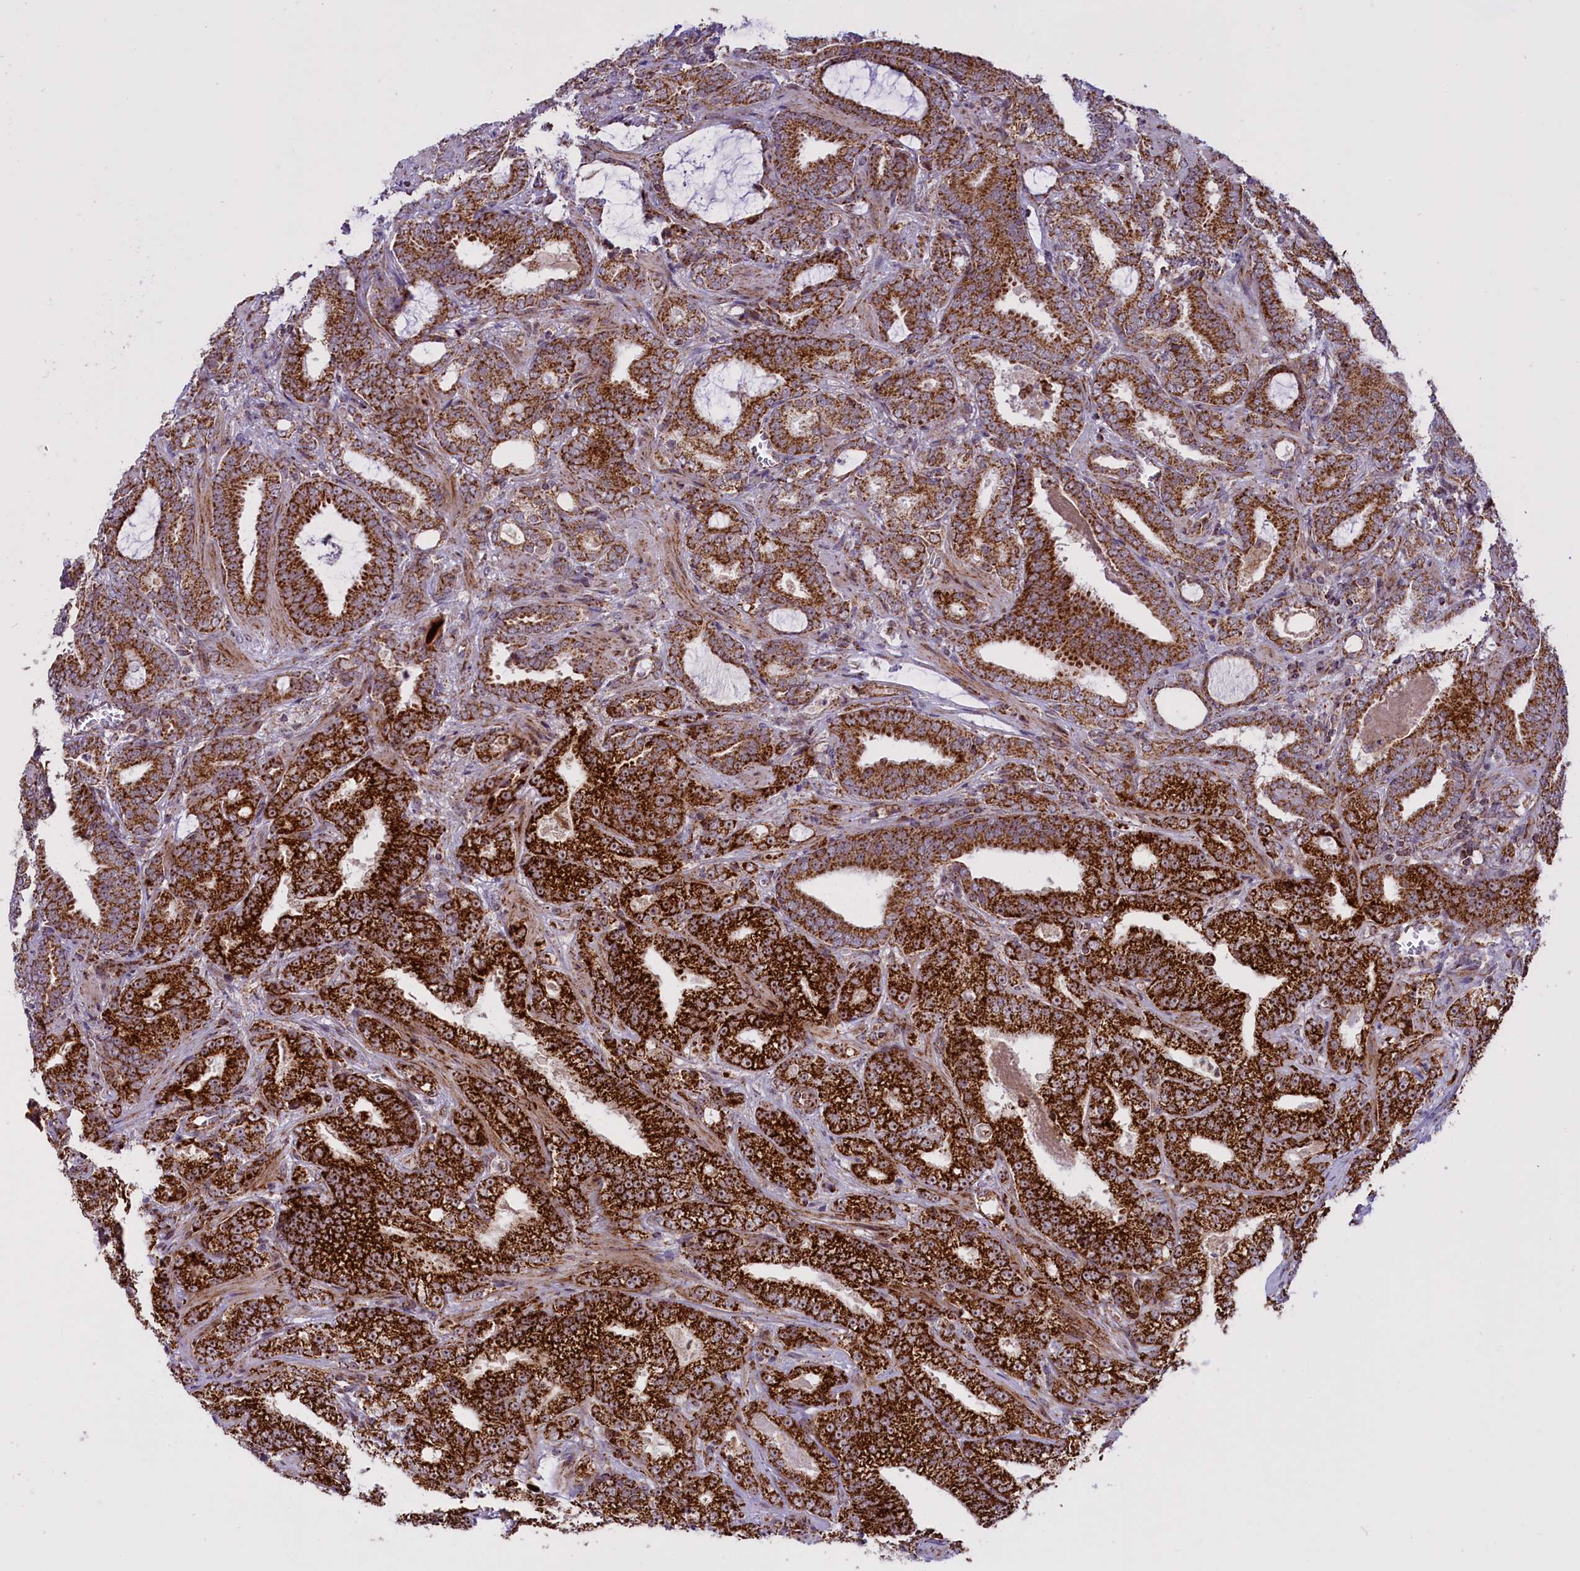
{"staining": {"intensity": "strong", "quantity": ">75%", "location": "cytoplasmic/membranous,nuclear"}, "tissue": "prostate cancer", "cell_type": "Tumor cells", "image_type": "cancer", "snomed": [{"axis": "morphology", "description": "Adenocarcinoma, High grade"}, {"axis": "topography", "description": "Prostate and seminal vesicle, NOS"}], "caption": "The image shows staining of prostate high-grade adenocarcinoma, revealing strong cytoplasmic/membranous and nuclear protein positivity (brown color) within tumor cells.", "gene": "NDUFS5", "patient": {"sex": "male", "age": 67}}